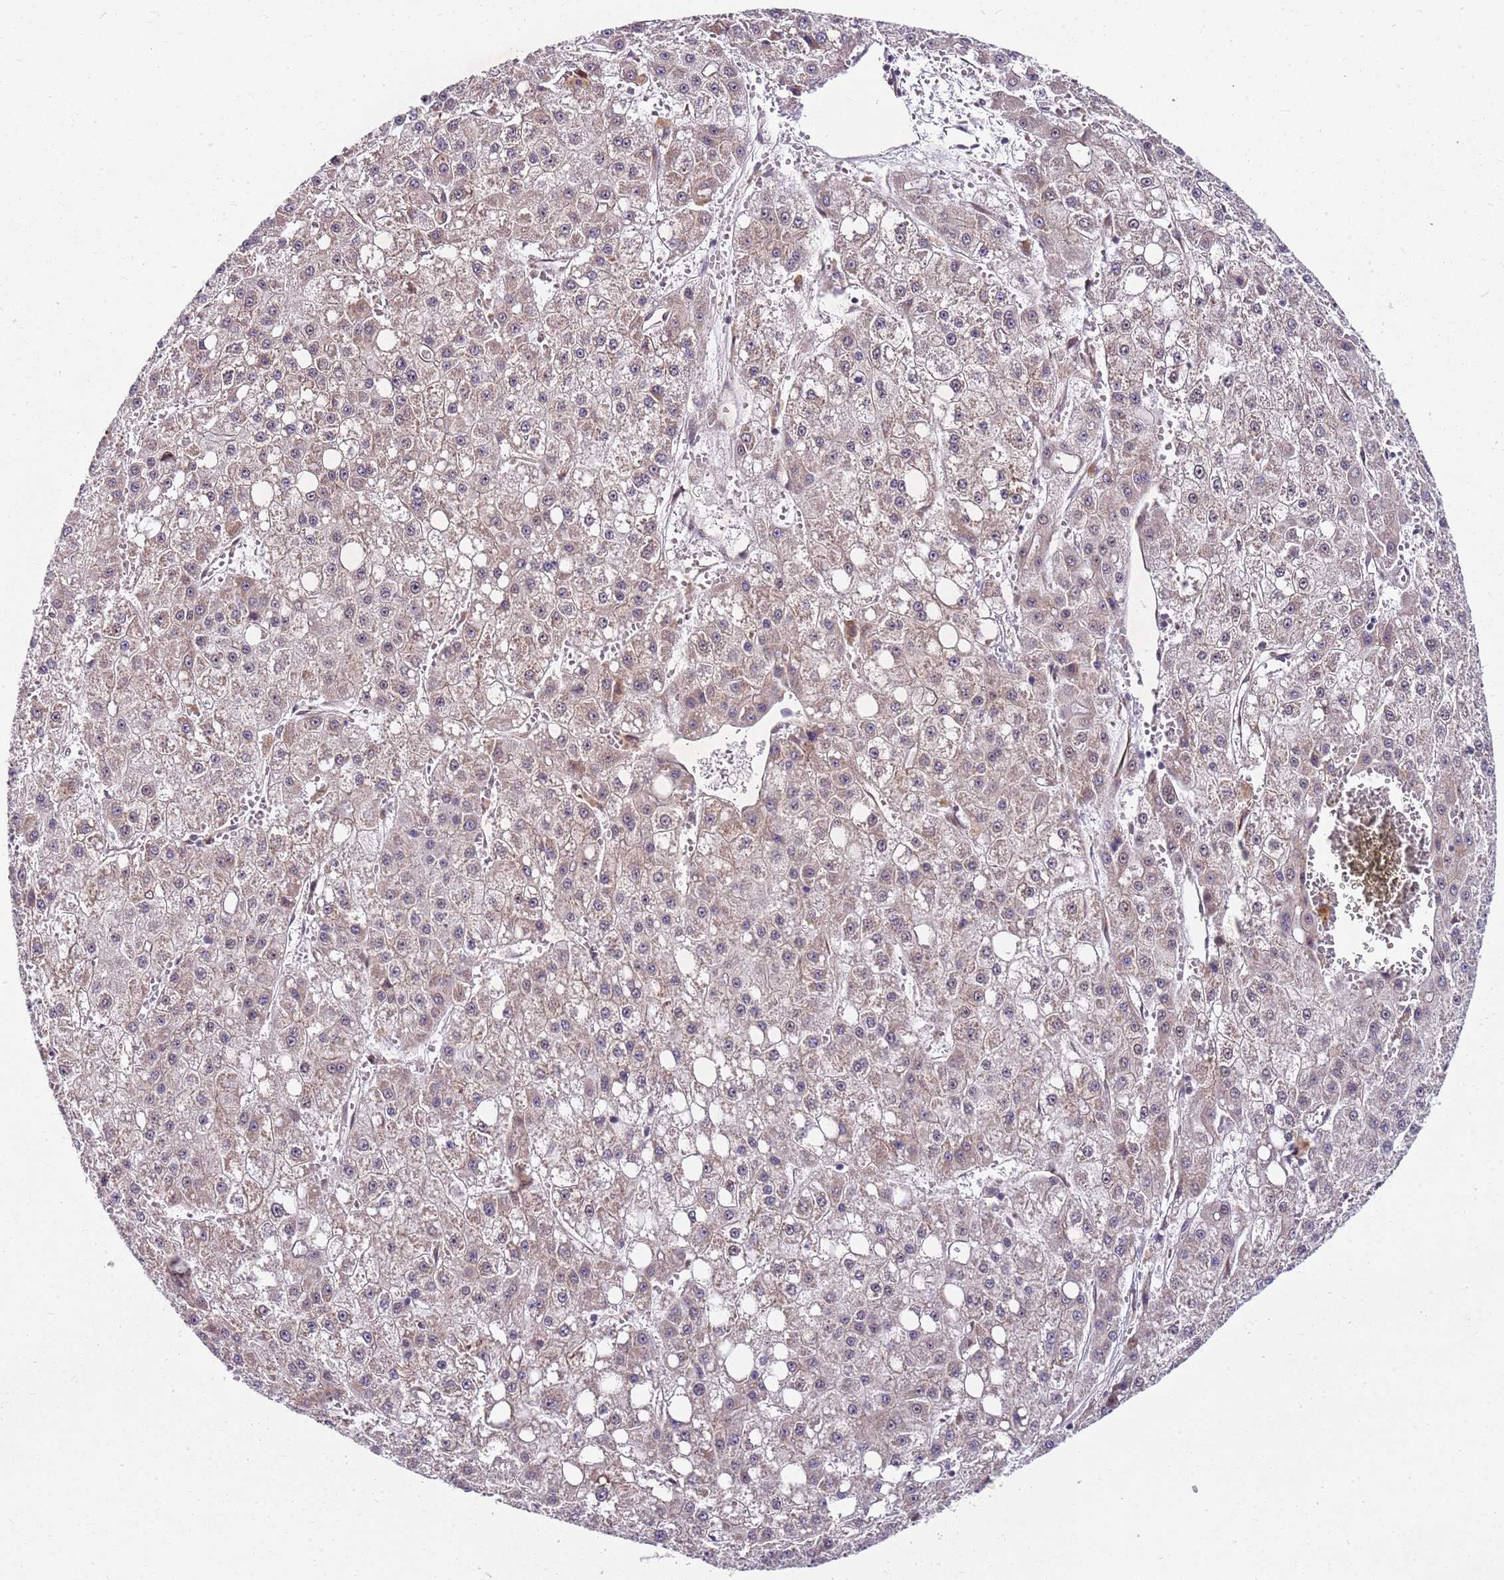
{"staining": {"intensity": "weak", "quantity": ">75%", "location": "cytoplasmic/membranous"}, "tissue": "liver cancer", "cell_type": "Tumor cells", "image_type": "cancer", "snomed": [{"axis": "morphology", "description": "Carcinoma, Hepatocellular, NOS"}, {"axis": "topography", "description": "Liver"}], "caption": "This micrograph displays immunohistochemistry (IHC) staining of human liver cancer (hepatocellular carcinoma), with low weak cytoplasmic/membranous staining in about >75% of tumor cells.", "gene": "FBXL22", "patient": {"sex": "male", "age": 47}}